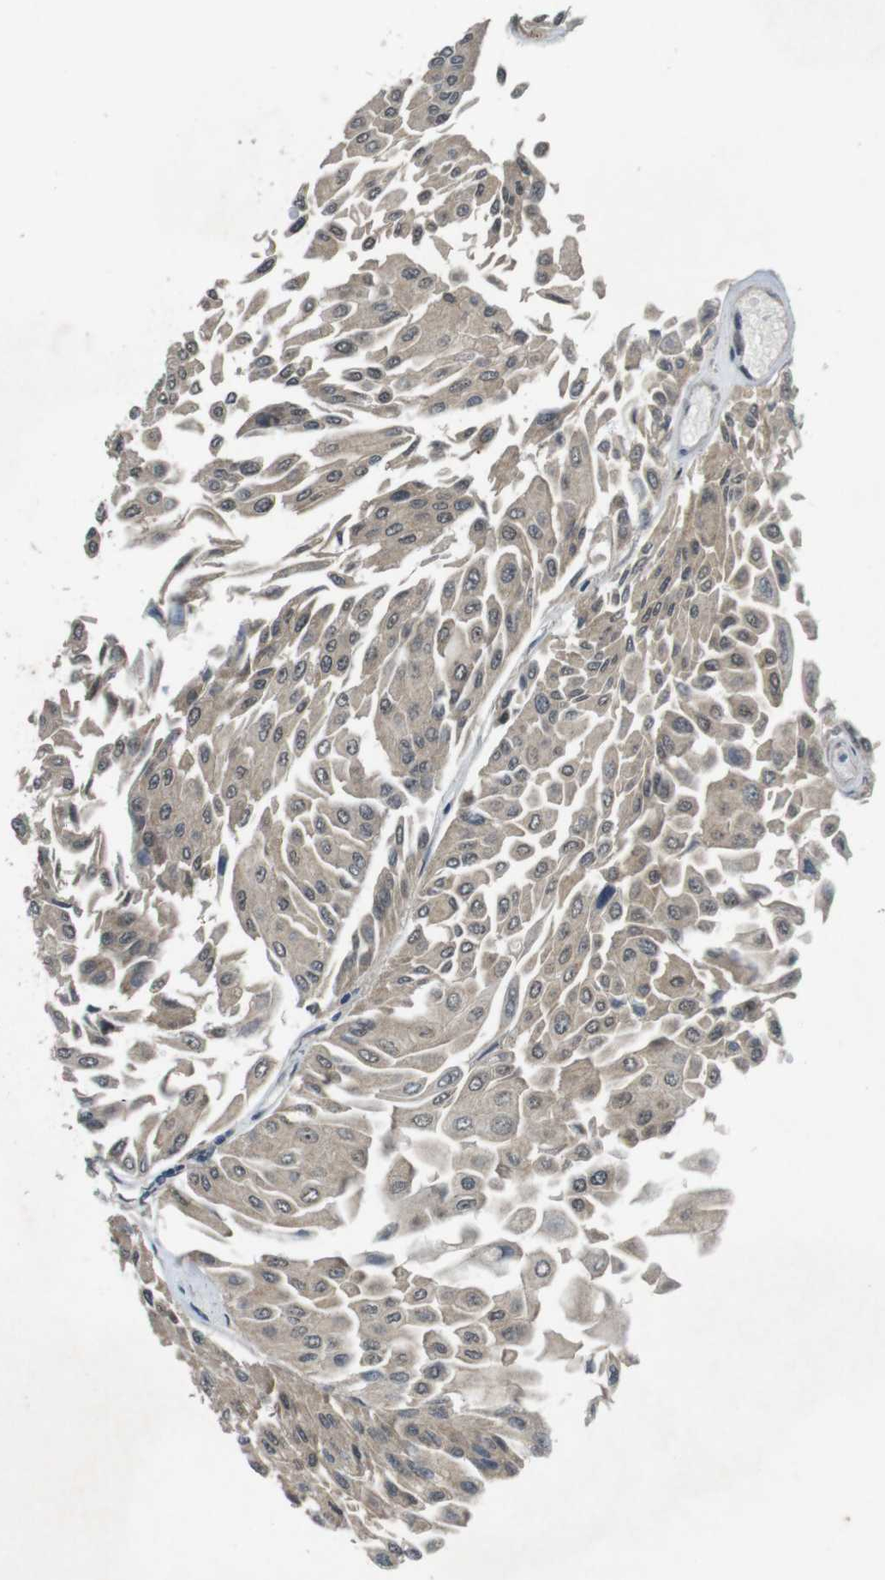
{"staining": {"intensity": "weak", "quantity": ">75%", "location": "cytoplasmic/membranous"}, "tissue": "urothelial cancer", "cell_type": "Tumor cells", "image_type": "cancer", "snomed": [{"axis": "morphology", "description": "Urothelial carcinoma, Low grade"}, {"axis": "topography", "description": "Urinary bladder"}], "caption": "Brown immunohistochemical staining in human urothelial carcinoma (low-grade) displays weak cytoplasmic/membranous positivity in approximately >75% of tumor cells. (DAB = brown stain, brightfield microscopy at high magnification).", "gene": "USP7", "patient": {"sex": "male", "age": 67}}